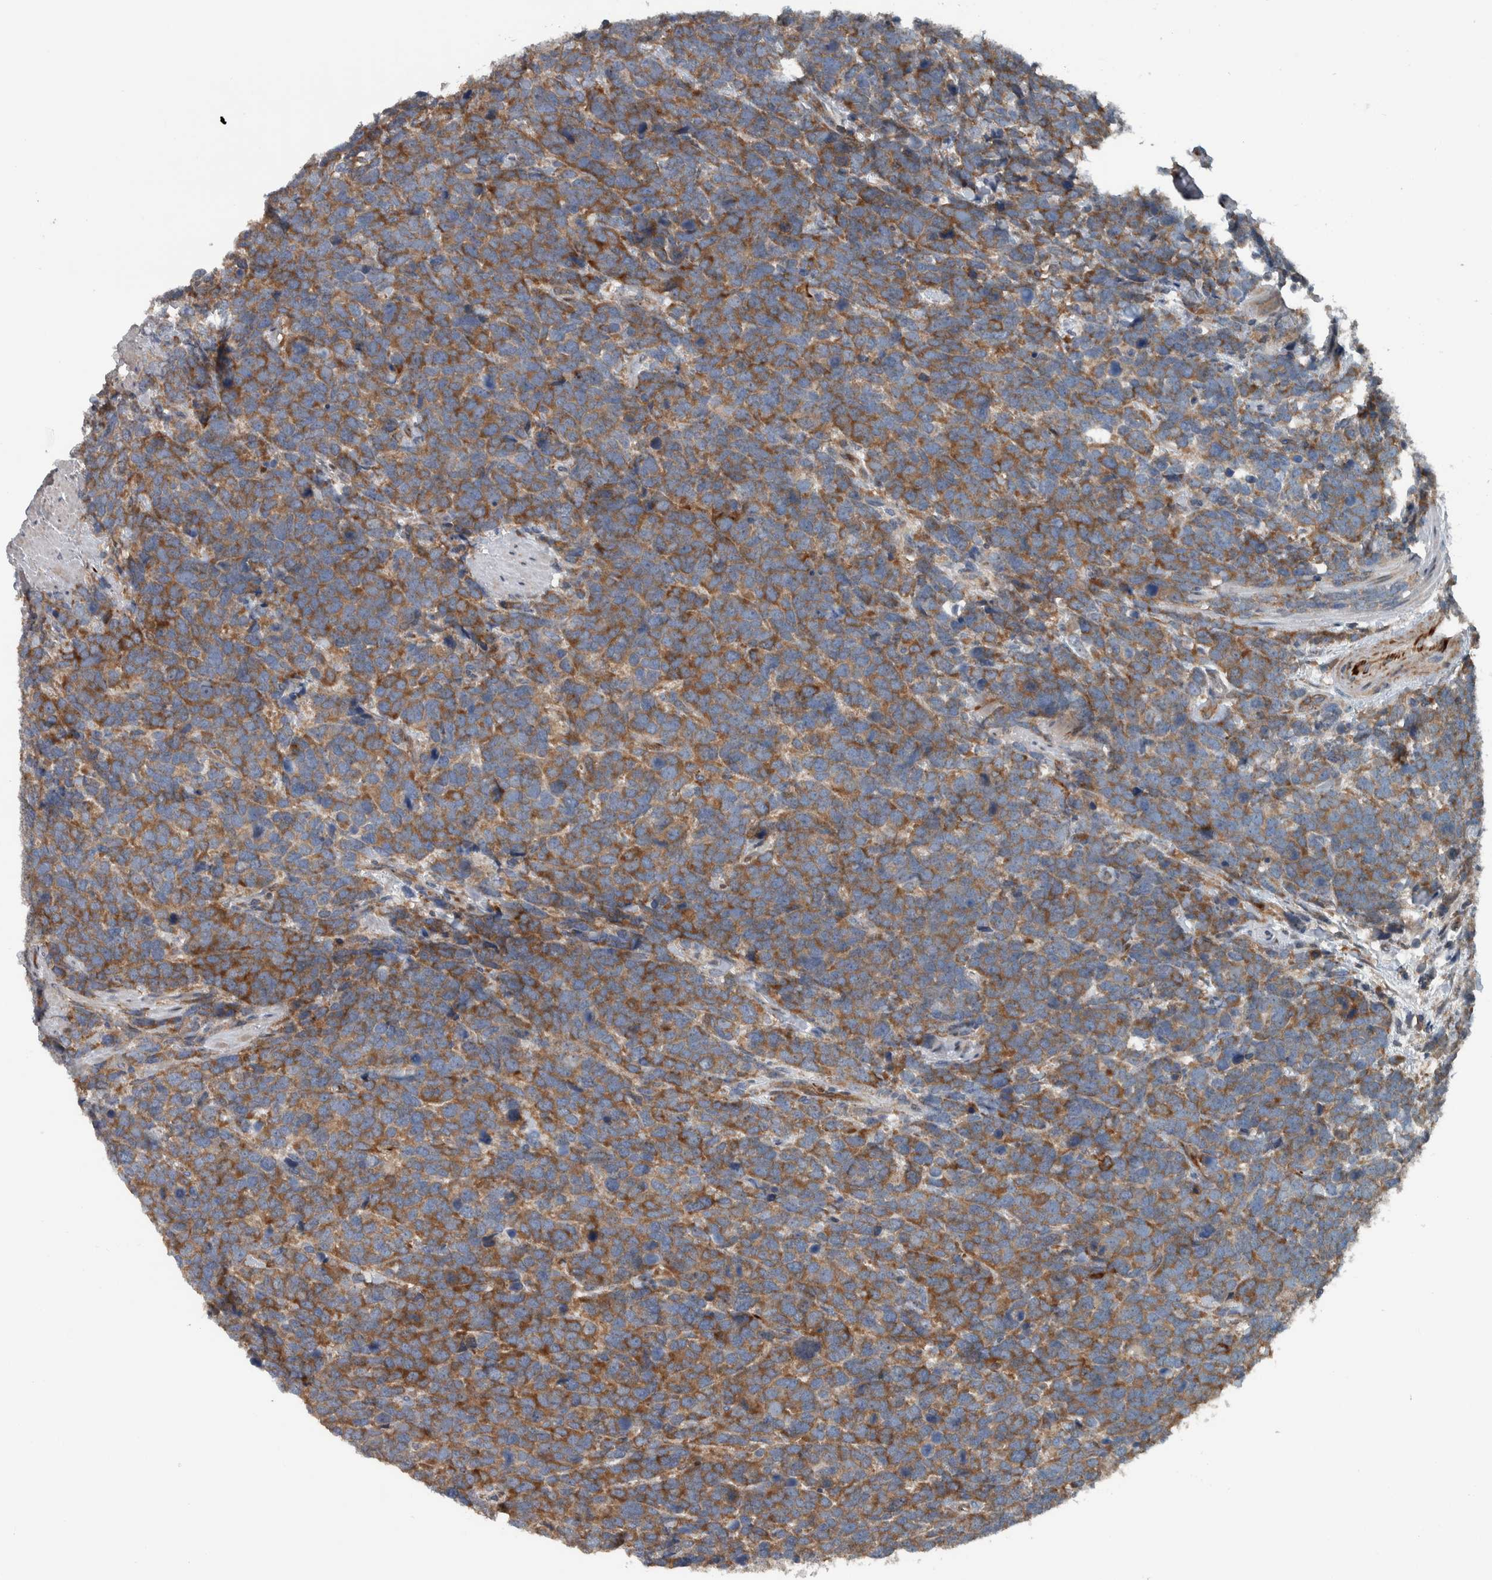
{"staining": {"intensity": "moderate", "quantity": ">75%", "location": "cytoplasmic/membranous"}, "tissue": "urothelial cancer", "cell_type": "Tumor cells", "image_type": "cancer", "snomed": [{"axis": "morphology", "description": "Urothelial carcinoma, High grade"}, {"axis": "topography", "description": "Urinary bladder"}], "caption": "There is medium levels of moderate cytoplasmic/membranous expression in tumor cells of urothelial cancer, as demonstrated by immunohistochemical staining (brown color).", "gene": "BAIAP2L1", "patient": {"sex": "female", "age": 82}}